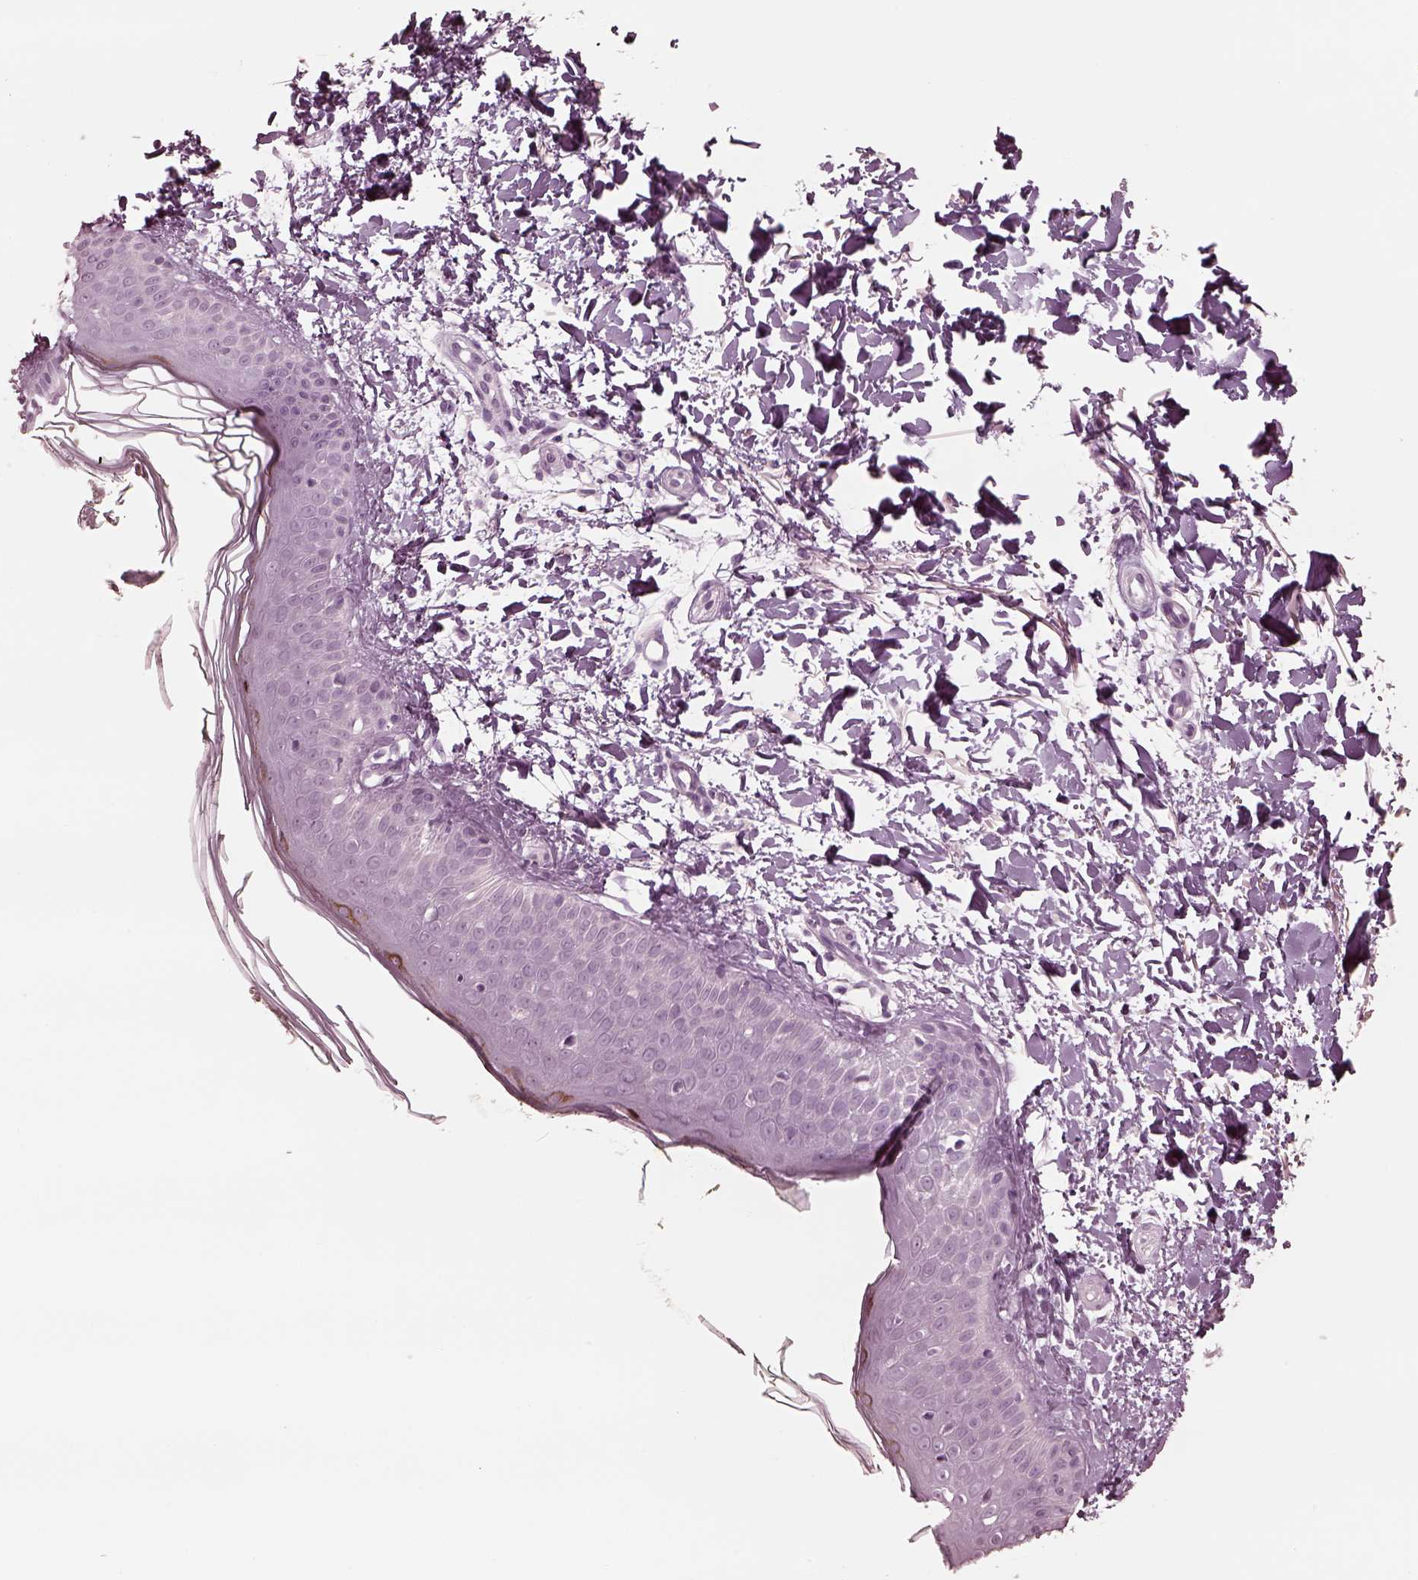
{"staining": {"intensity": "negative", "quantity": "none", "location": "none"}, "tissue": "skin", "cell_type": "Fibroblasts", "image_type": "normal", "snomed": [{"axis": "morphology", "description": "Normal tissue, NOS"}, {"axis": "topography", "description": "Skin"}], "caption": "High magnification brightfield microscopy of unremarkable skin stained with DAB (3,3'-diaminobenzidine) (brown) and counterstained with hematoxylin (blue): fibroblasts show no significant positivity. (DAB (3,3'-diaminobenzidine) immunohistochemistry with hematoxylin counter stain).", "gene": "RSPH9", "patient": {"sex": "female", "age": 62}}